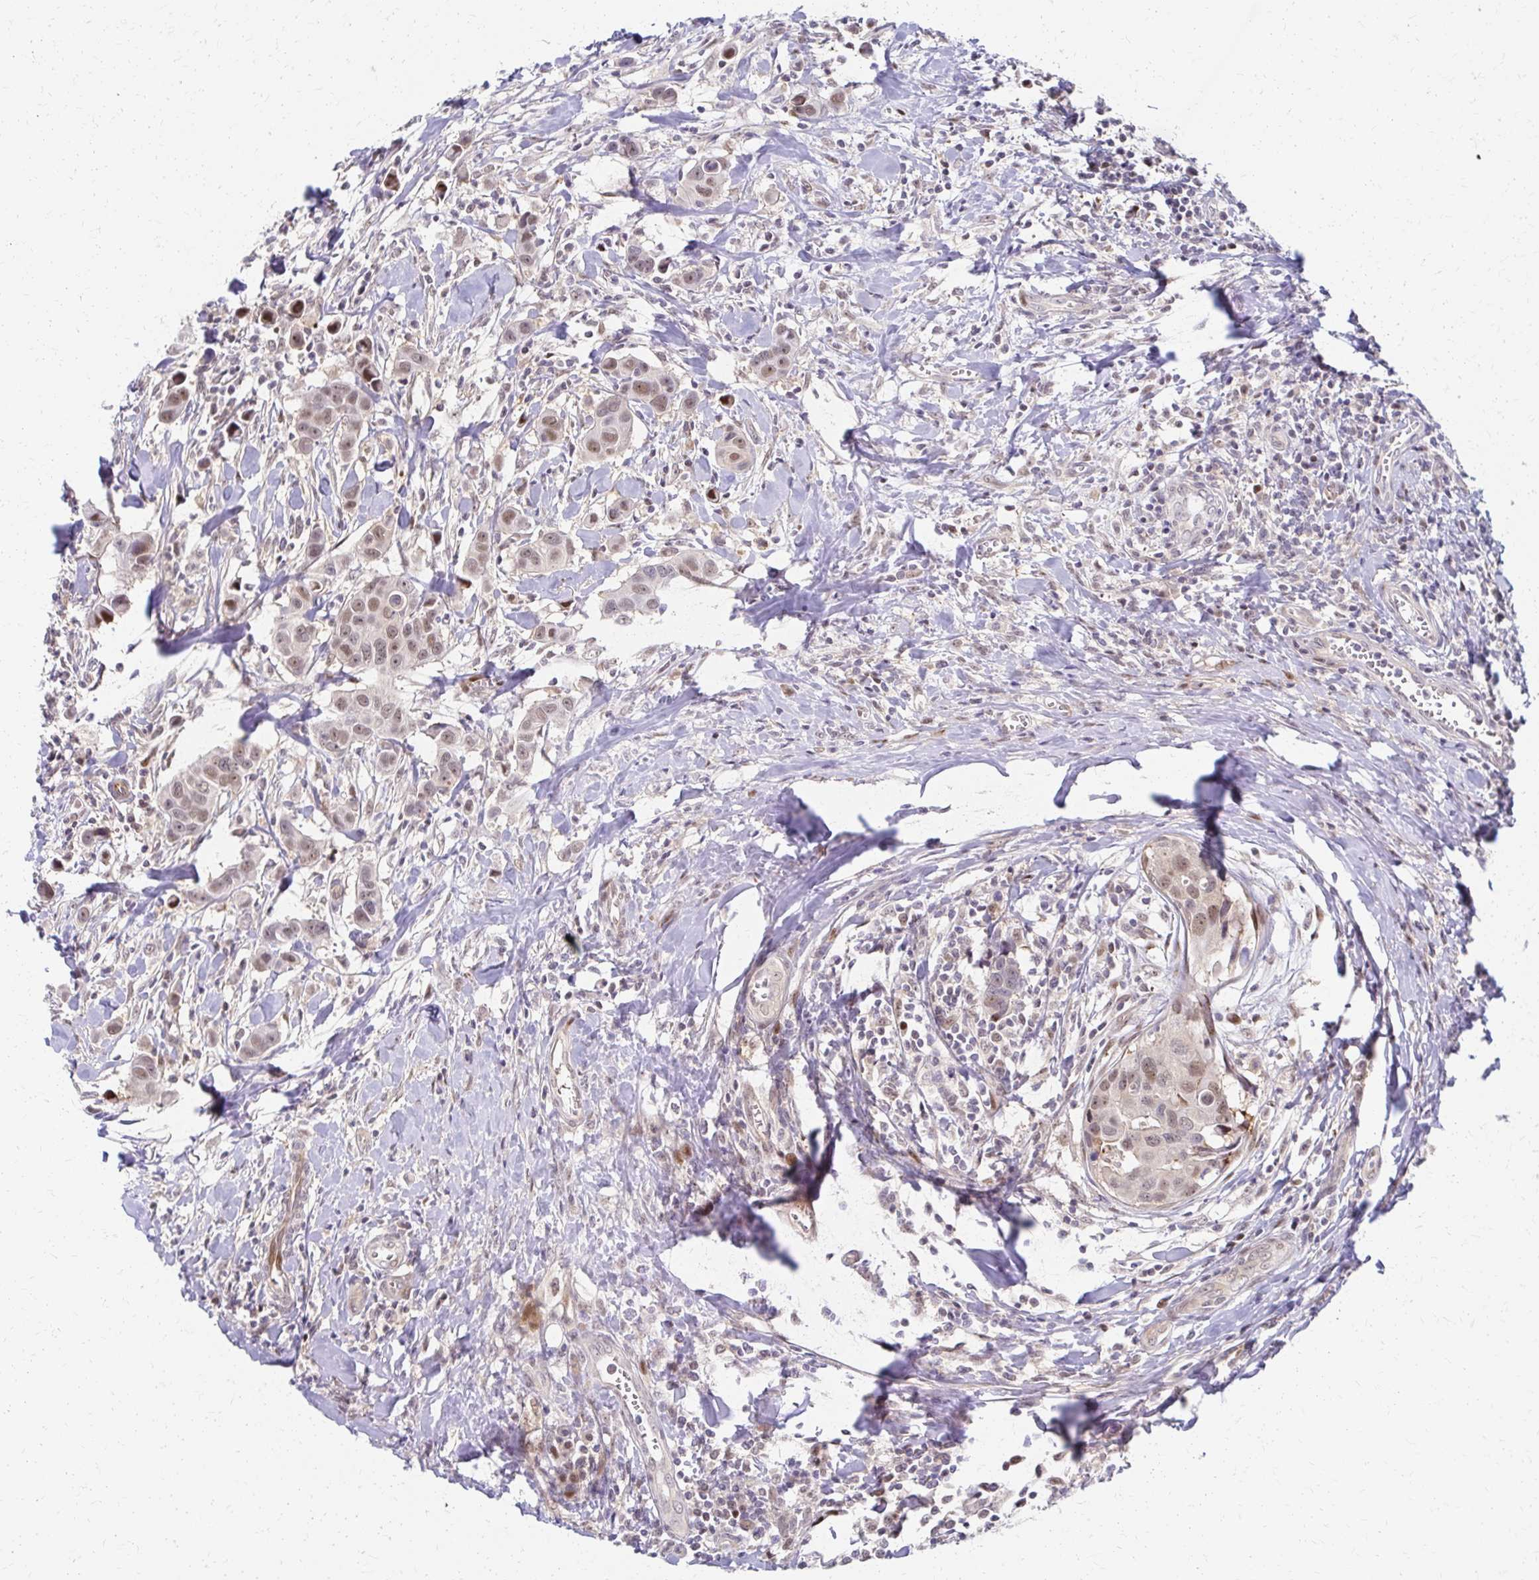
{"staining": {"intensity": "moderate", "quantity": ">75%", "location": "nuclear"}, "tissue": "breast cancer", "cell_type": "Tumor cells", "image_type": "cancer", "snomed": [{"axis": "morphology", "description": "Duct carcinoma"}, {"axis": "topography", "description": "Breast"}], "caption": "This is an image of IHC staining of invasive ductal carcinoma (breast), which shows moderate staining in the nuclear of tumor cells.", "gene": "PSMD7", "patient": {"sex": "female", "age": 24}}